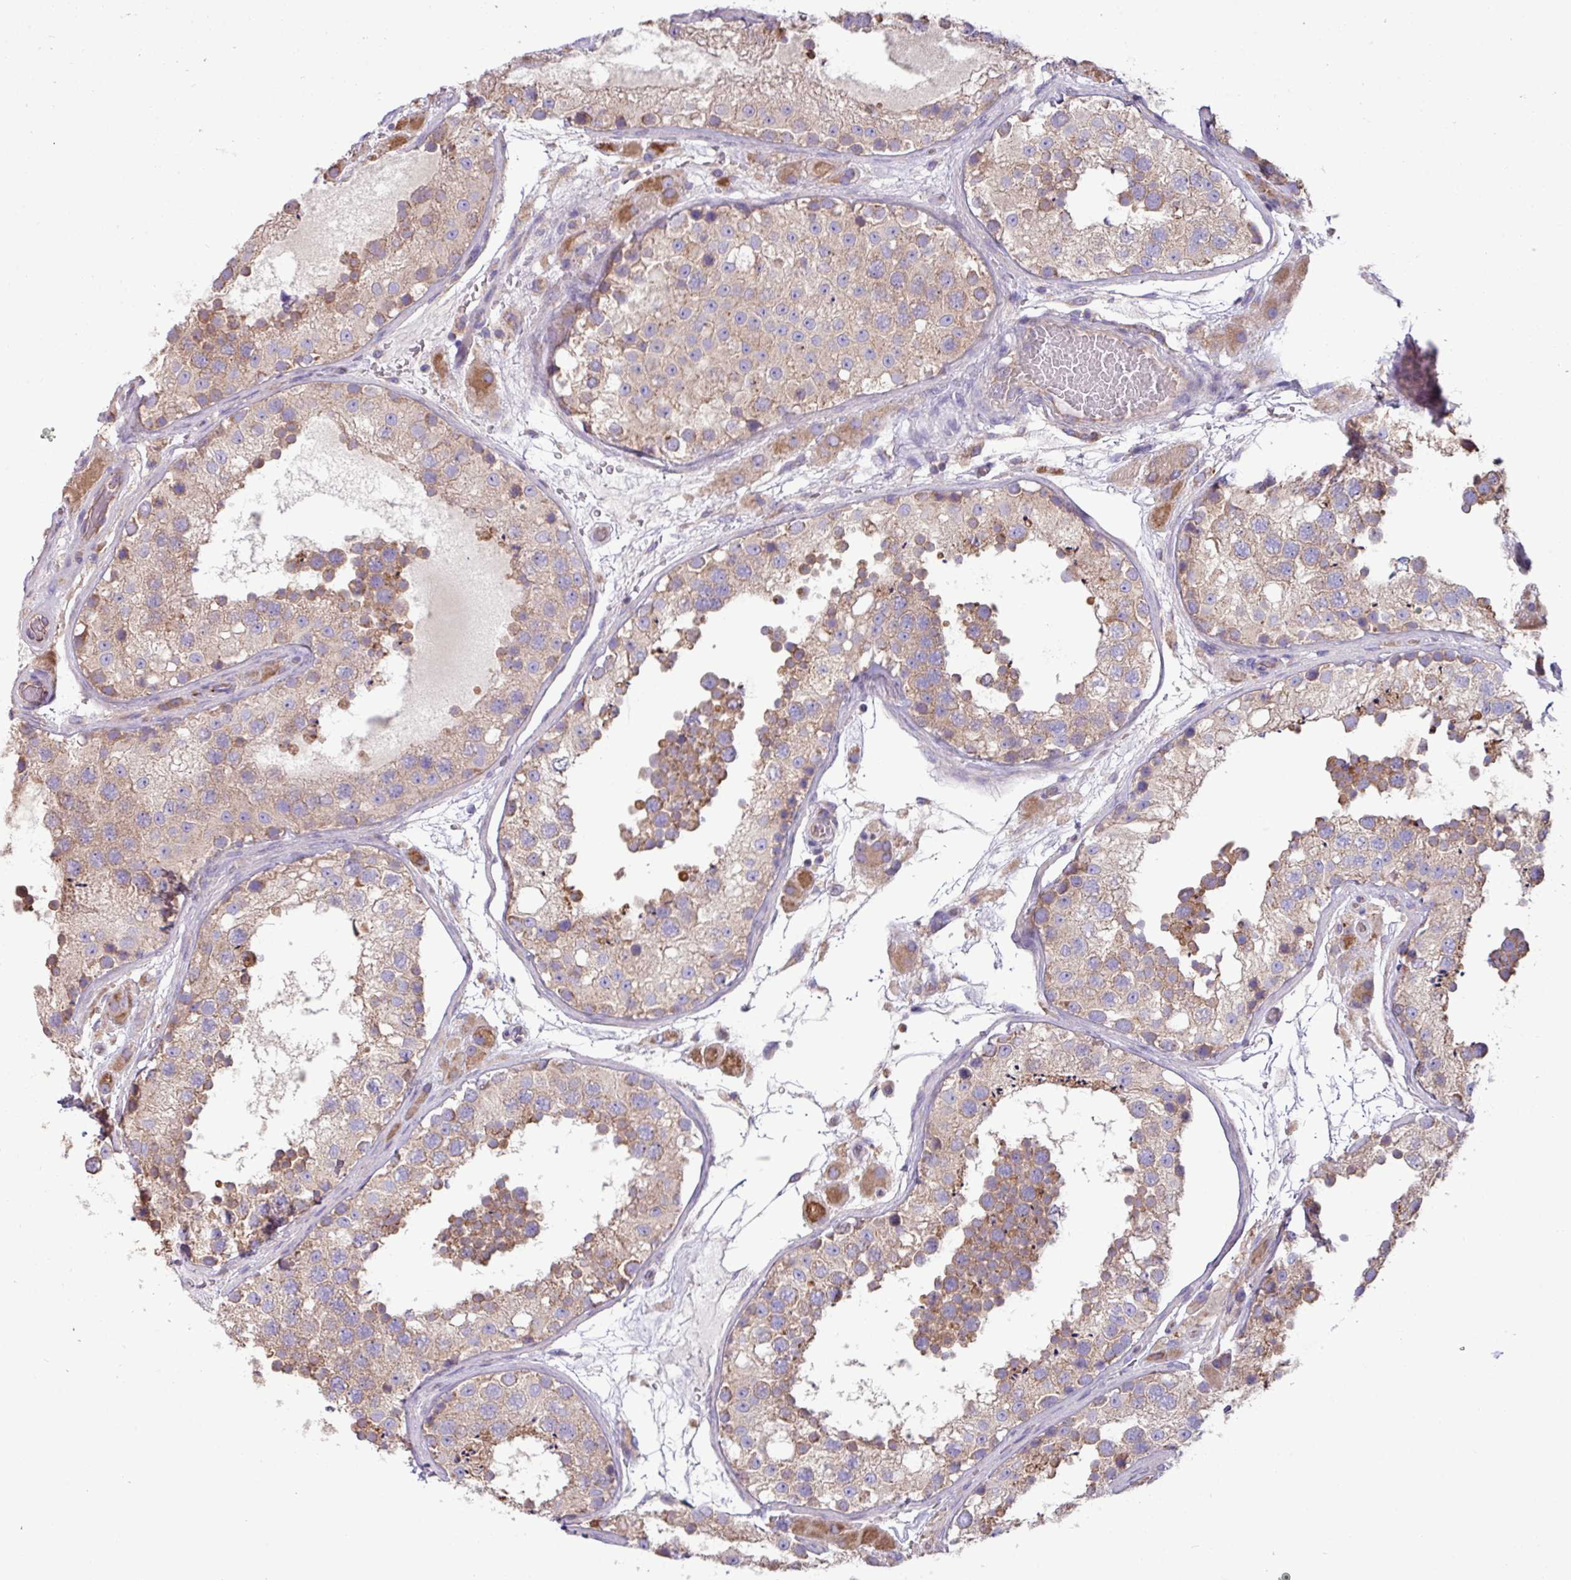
{"staining": {"intensity": "moderate", "quantity": ">75%", "location": "cytoplasmic/membranous"}, "tissue": "testis", "cell_type": "Cells in seminiferous ducts", "image_type": "normal", "snomed": [{"axis": "morphology", "description": "Normal tissue, NOS"}, {"axis": "topography", "description": "Testis"}], "caption": "Cells in seminiferous ducts show medium levels of moderate cytoplasmic/membranous staining in approximately >75% of cells in unremarkable human testis.", "gene": "PPM1J", "patient": {"sex": "male", "age": 26}}